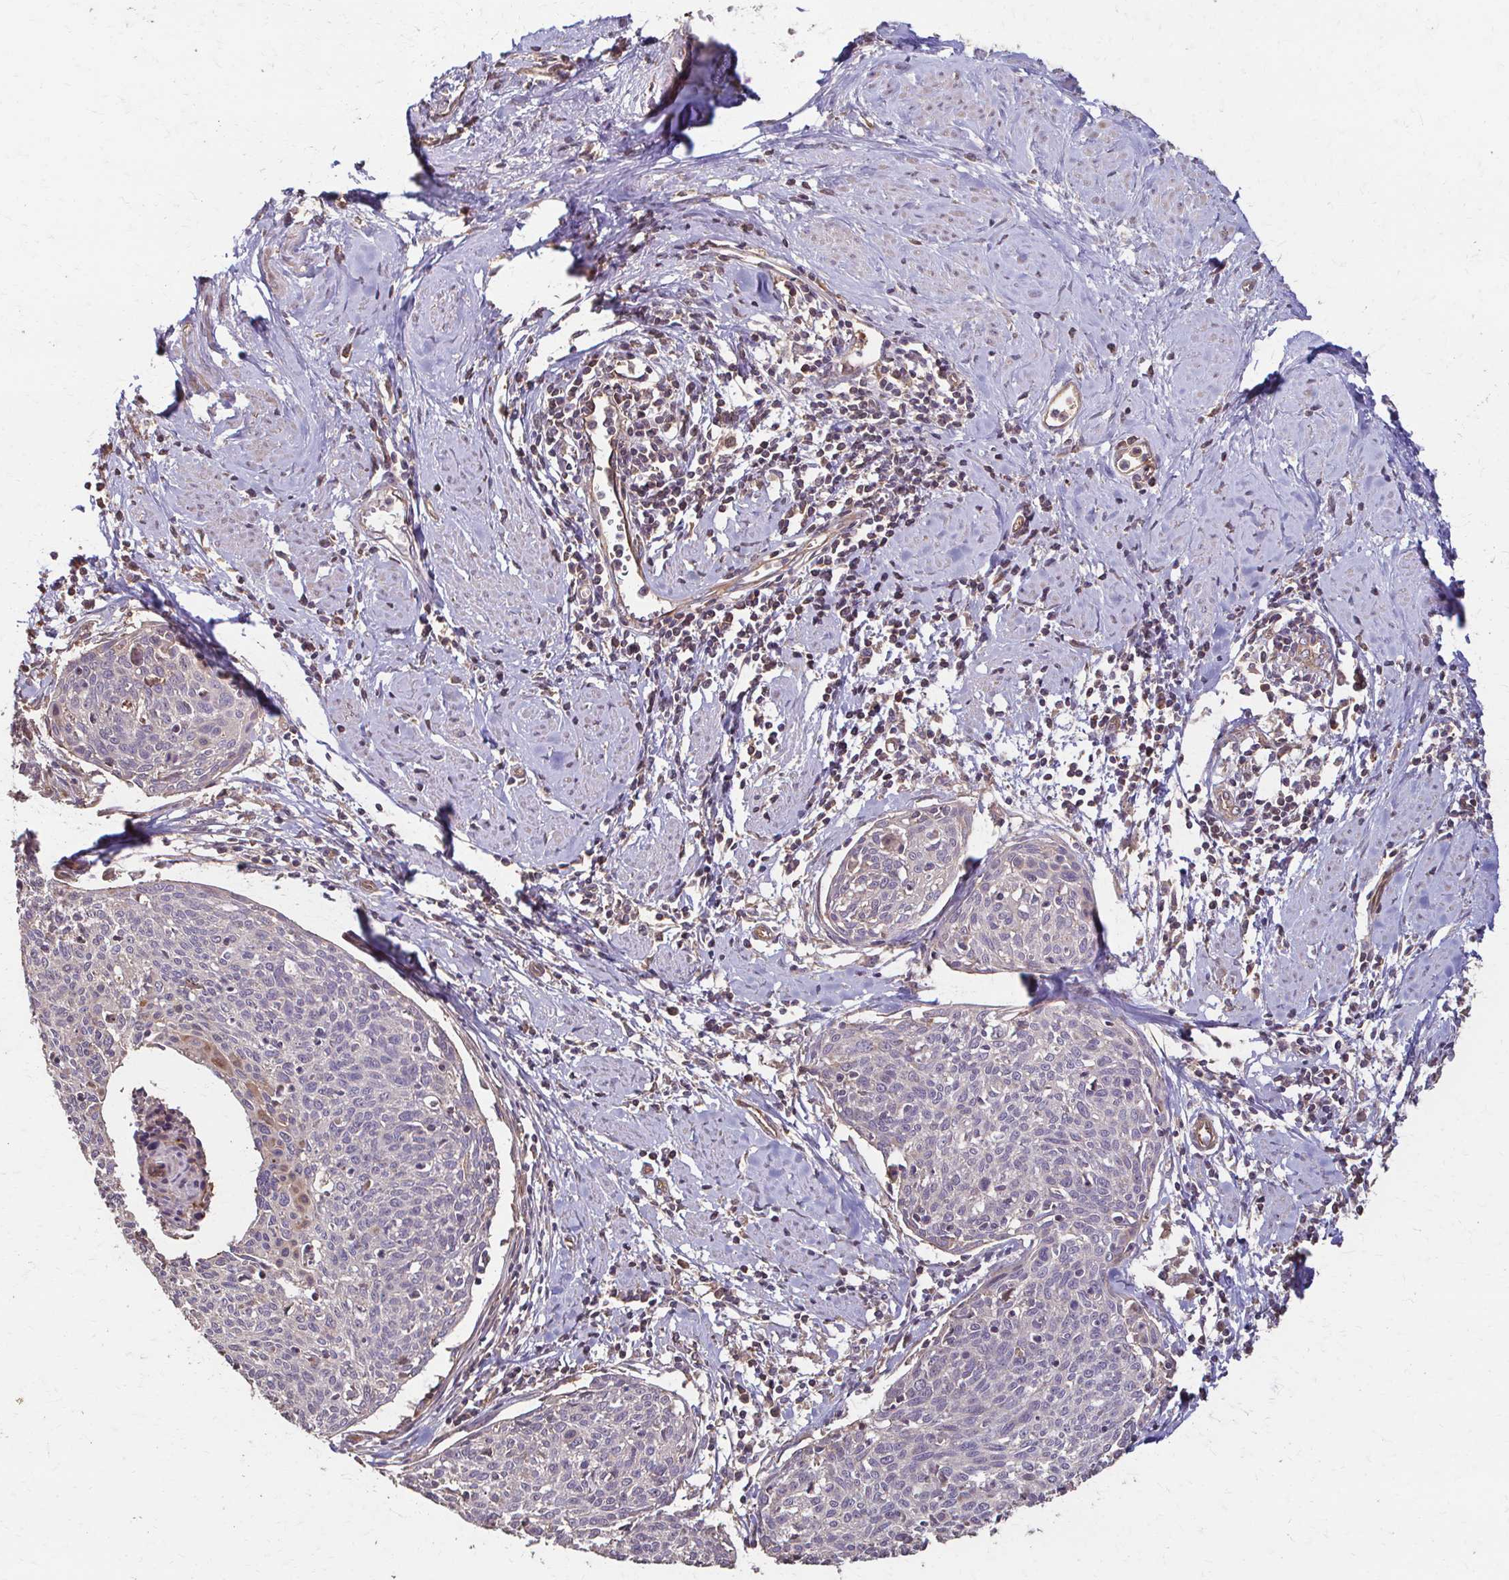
{"staining": {"intensity": "negative", "quantity": "none", "location": "none"}, "tissue": "cervical cancer", "cell_type": "Tumor cells", "image_type": "cancer", "snomed": [{"axis": "morphology", "description": "Squamous cell carcinoma, NOS"}, {"axis": "topography", "description": "Cervix"}], "caption": "Protein analysis of cervical squamous cell carcinoma shows no significant expression in tumor cells.", "gene": "IL18BP", "patient": {"sex": "female", "age": 49}}